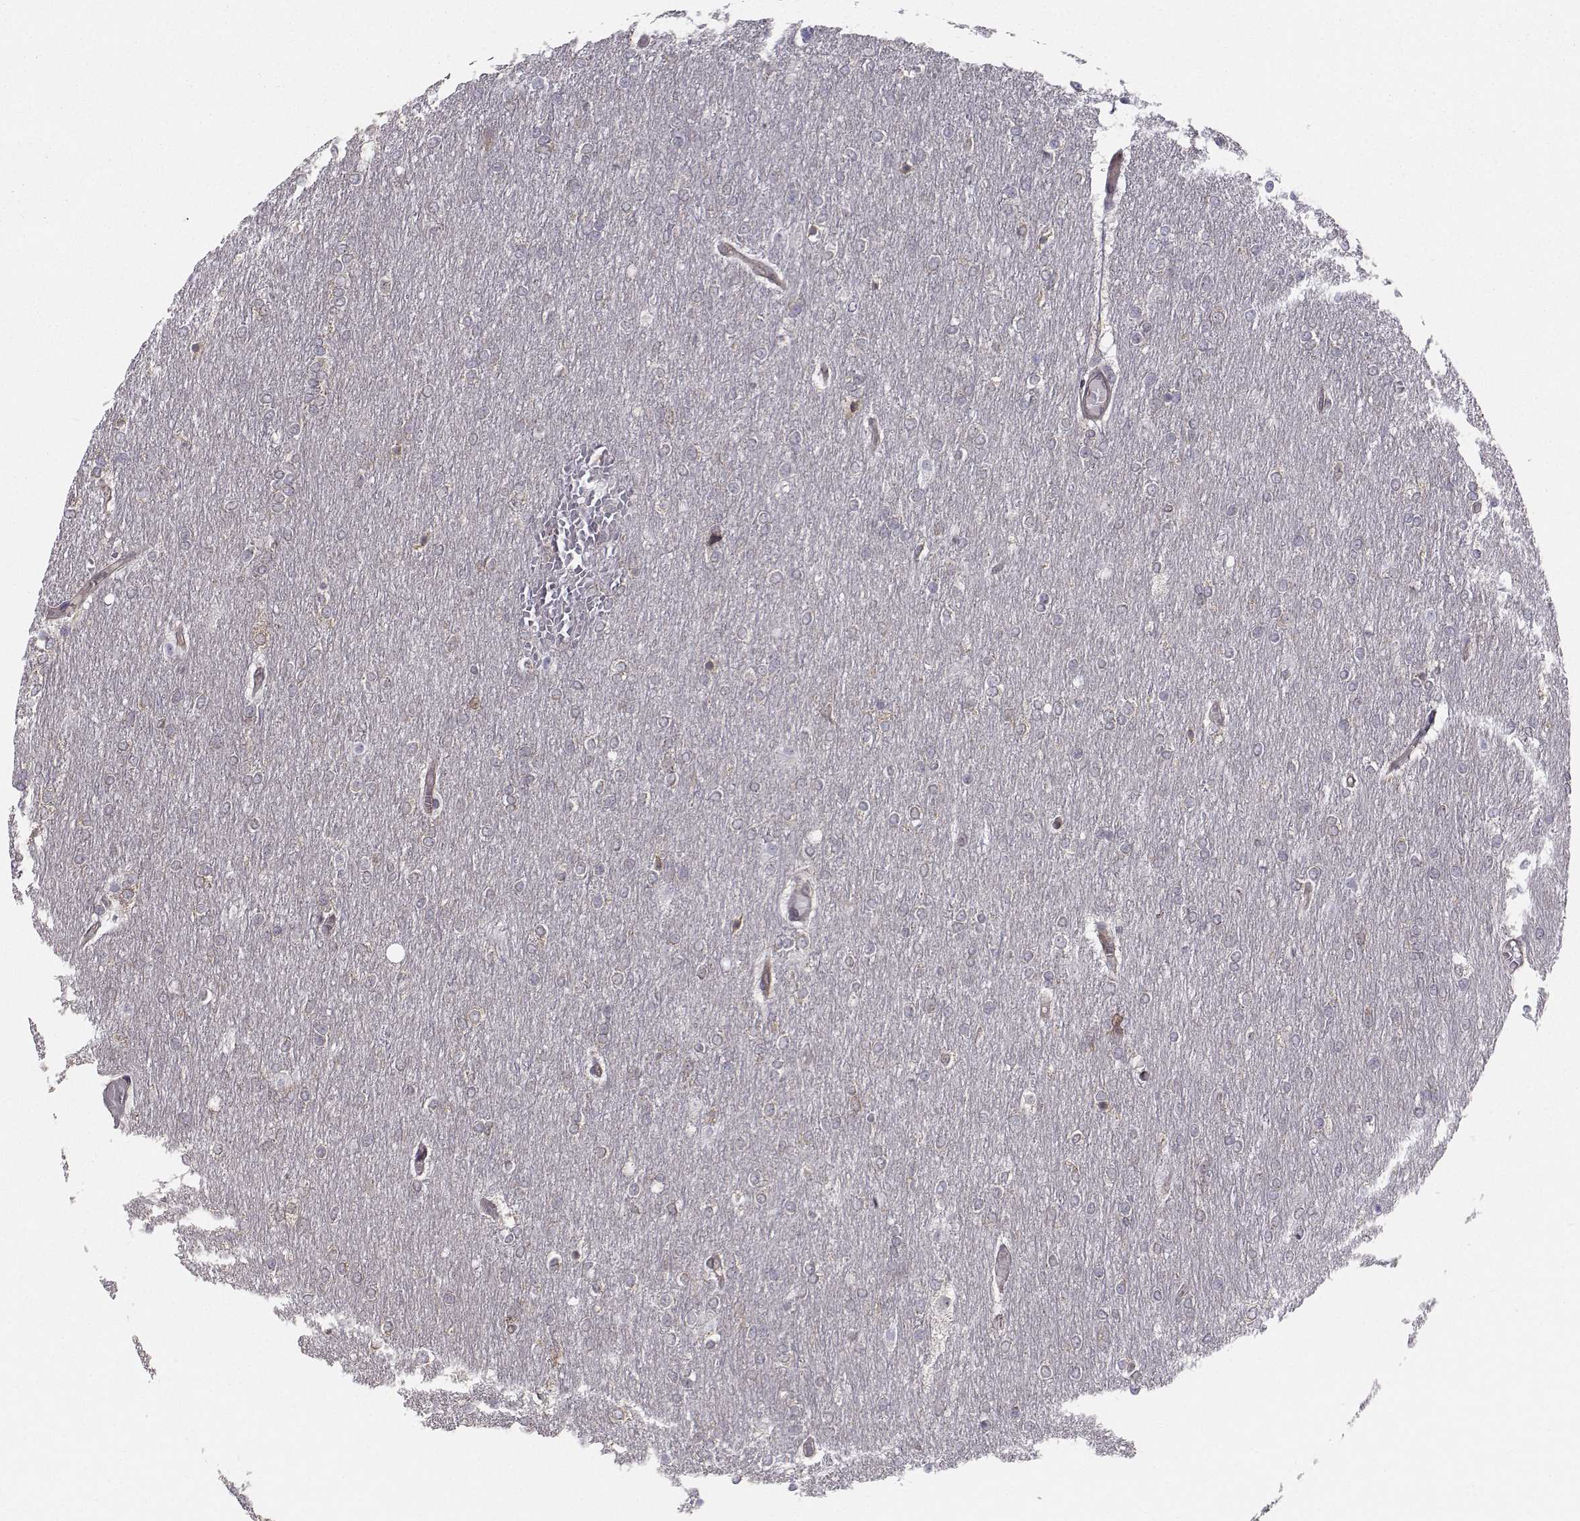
{"staining": {"intensity": "negative", "quantity": "none", "location": "none"}, "tissue": "glioma", "cell_type": "Tumor cells", "image_type": "cancer", "snomed": [{"axis": "morphology", "description": "Glioma, malignant, High grade"}, {"axis": "topography", "description": "Brain"}], "caption": "This is an immunohistochemistry (IHC) image of human glioma. There is no expression in tumor cells.", "gene": "HSP90AB1", "patient": {"sex": "female", "age": 61}}